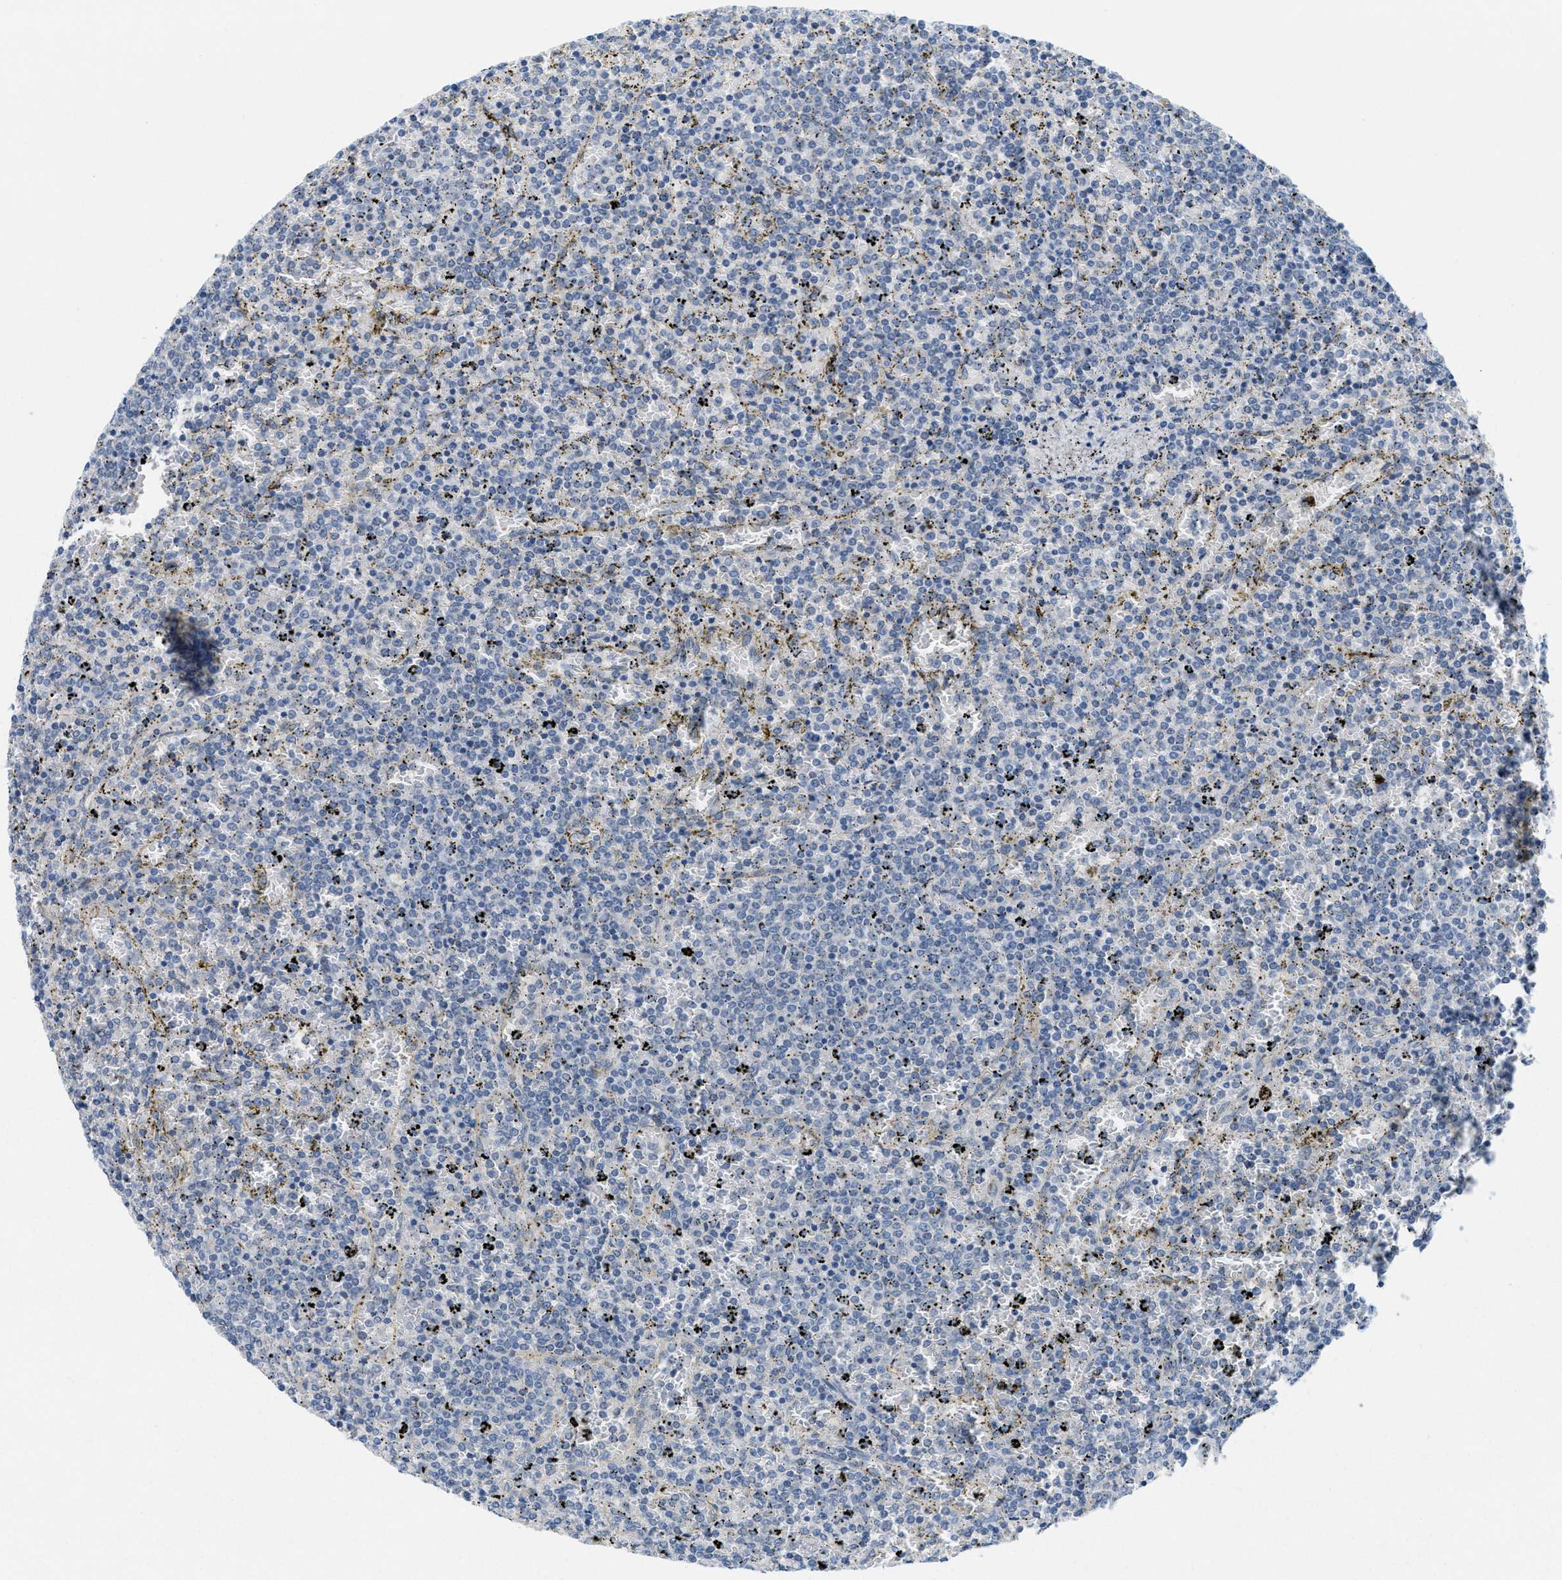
{"staining": {"intensity": "negative", "quantity": "none", "location": "none"}, "tissue": "lymphoma", "cell_type": "Tumor cells", "image_type": "cancer", "snomed": [{"axis": "morphology", "description": "Malignant lymphoma, non-Hodgkin's type, Low grade"}, {"axis": "topography", "description": "Spleen"}], "caption": "DAB (3,3'-diaminobenzidine) immunohistochemical staining of human low-grade malignant lymphoma, non-Hodgkin's type demonstrates no significant expression in tumor cells. (Immunohistochemistry (ihc), brightfield microscopy, high magnification).", "gene": "ZFYVE9", "patient": {"sex": "female", "age": 77}}